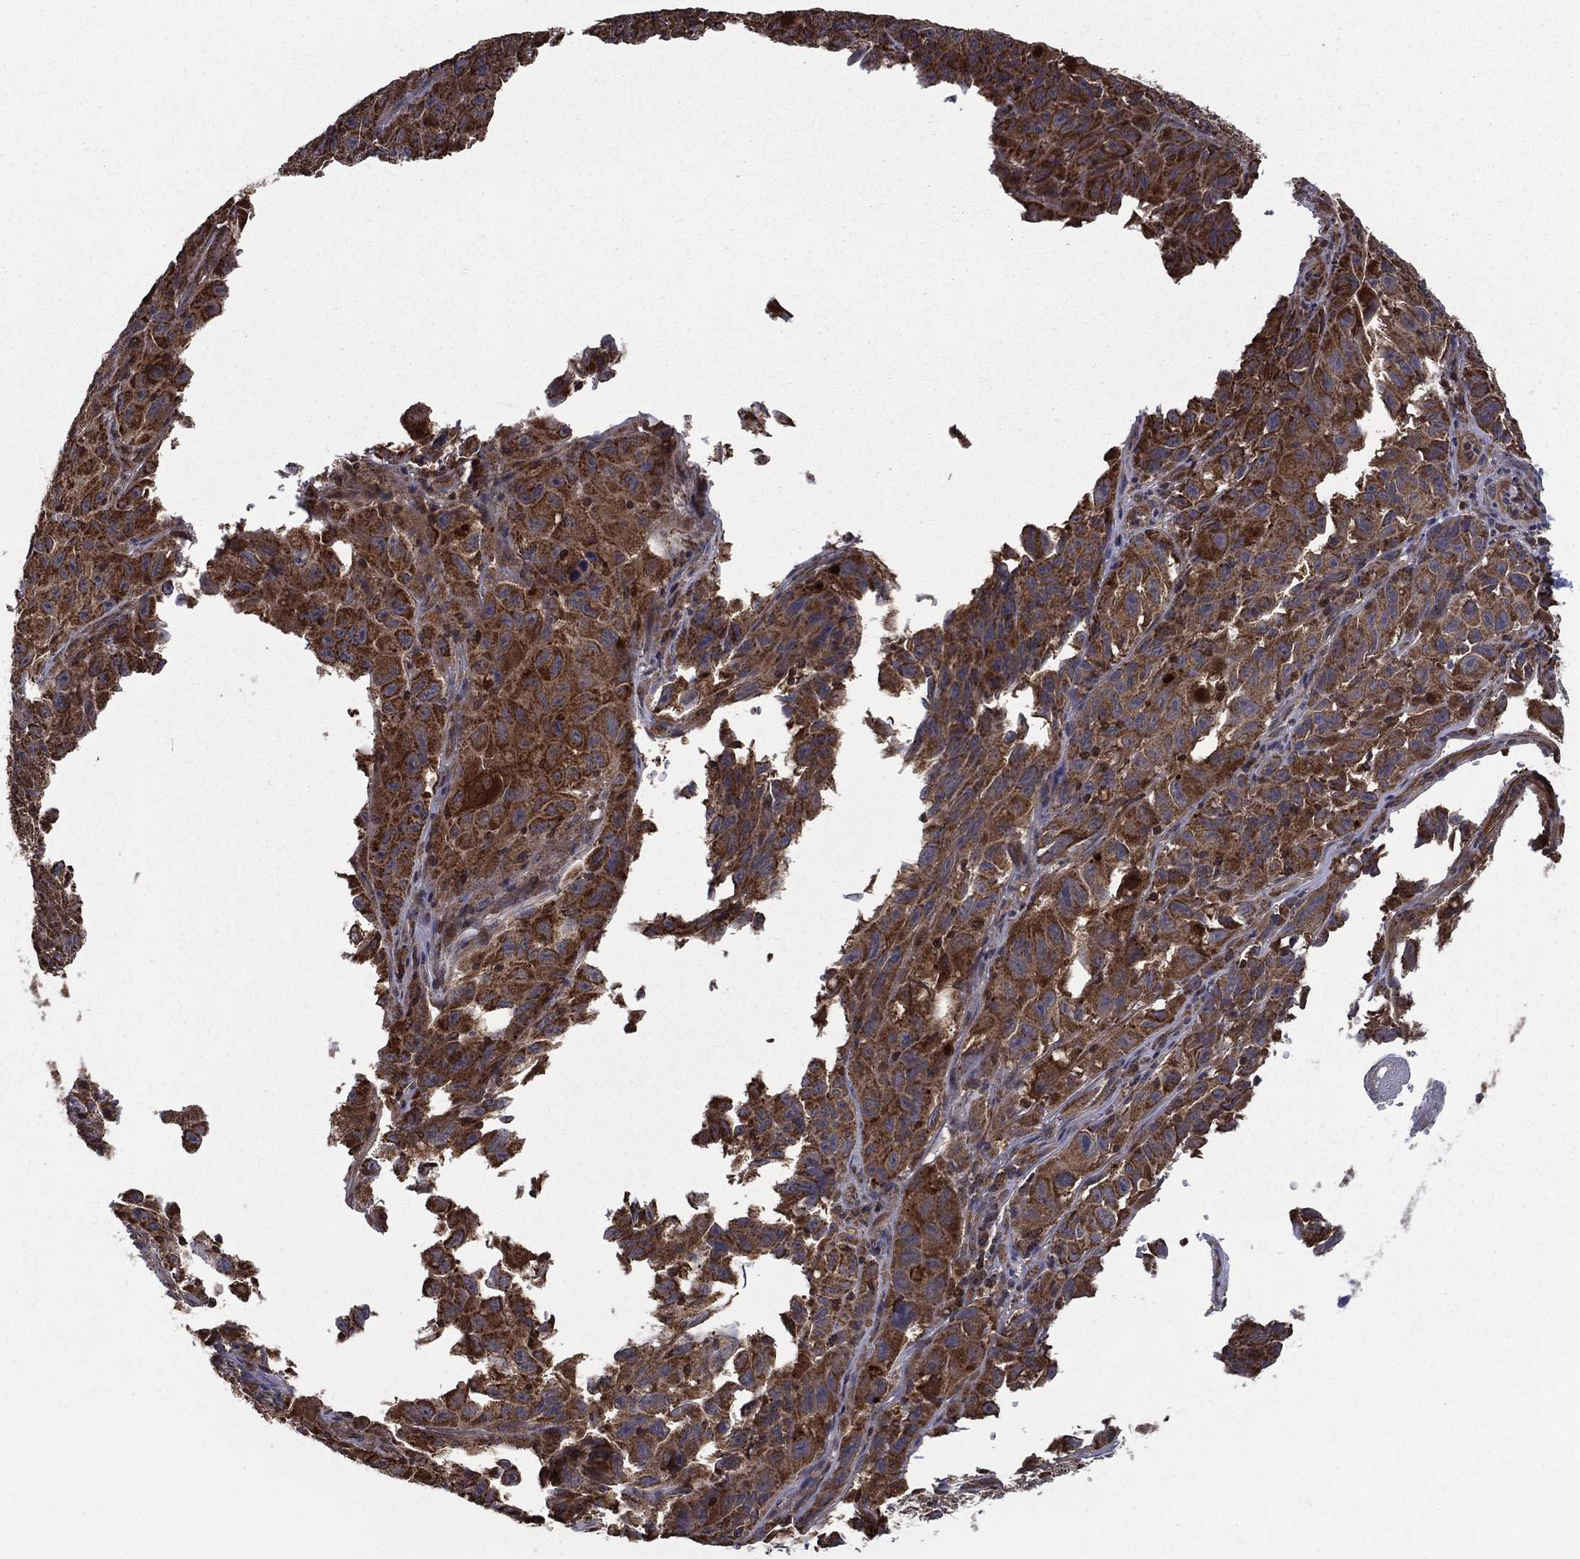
{"staining": {"intensity": "strong", "quantity": ">75%", "location": "cytoplasmic/membranous"}, "tissue": "melanoma", "cell_type": "Tumor cells", "image_type": "cancer", "snomed": [{"axis": "morphology", "description": "Malignant melanoma, NOS"}, {"axis": "topography", "description": "Vulva, labia, clitoris and Bartholin´s gland, NO"}], "caption": "IHC histopathology image of melanoma stained for a protein (brown), which reveals high levels of strong cytoplasmic/membranous positivity in approximately >75% of tumor cells.", "gene": "RIGI", "patient": {"sex": "female", "age": 75}}